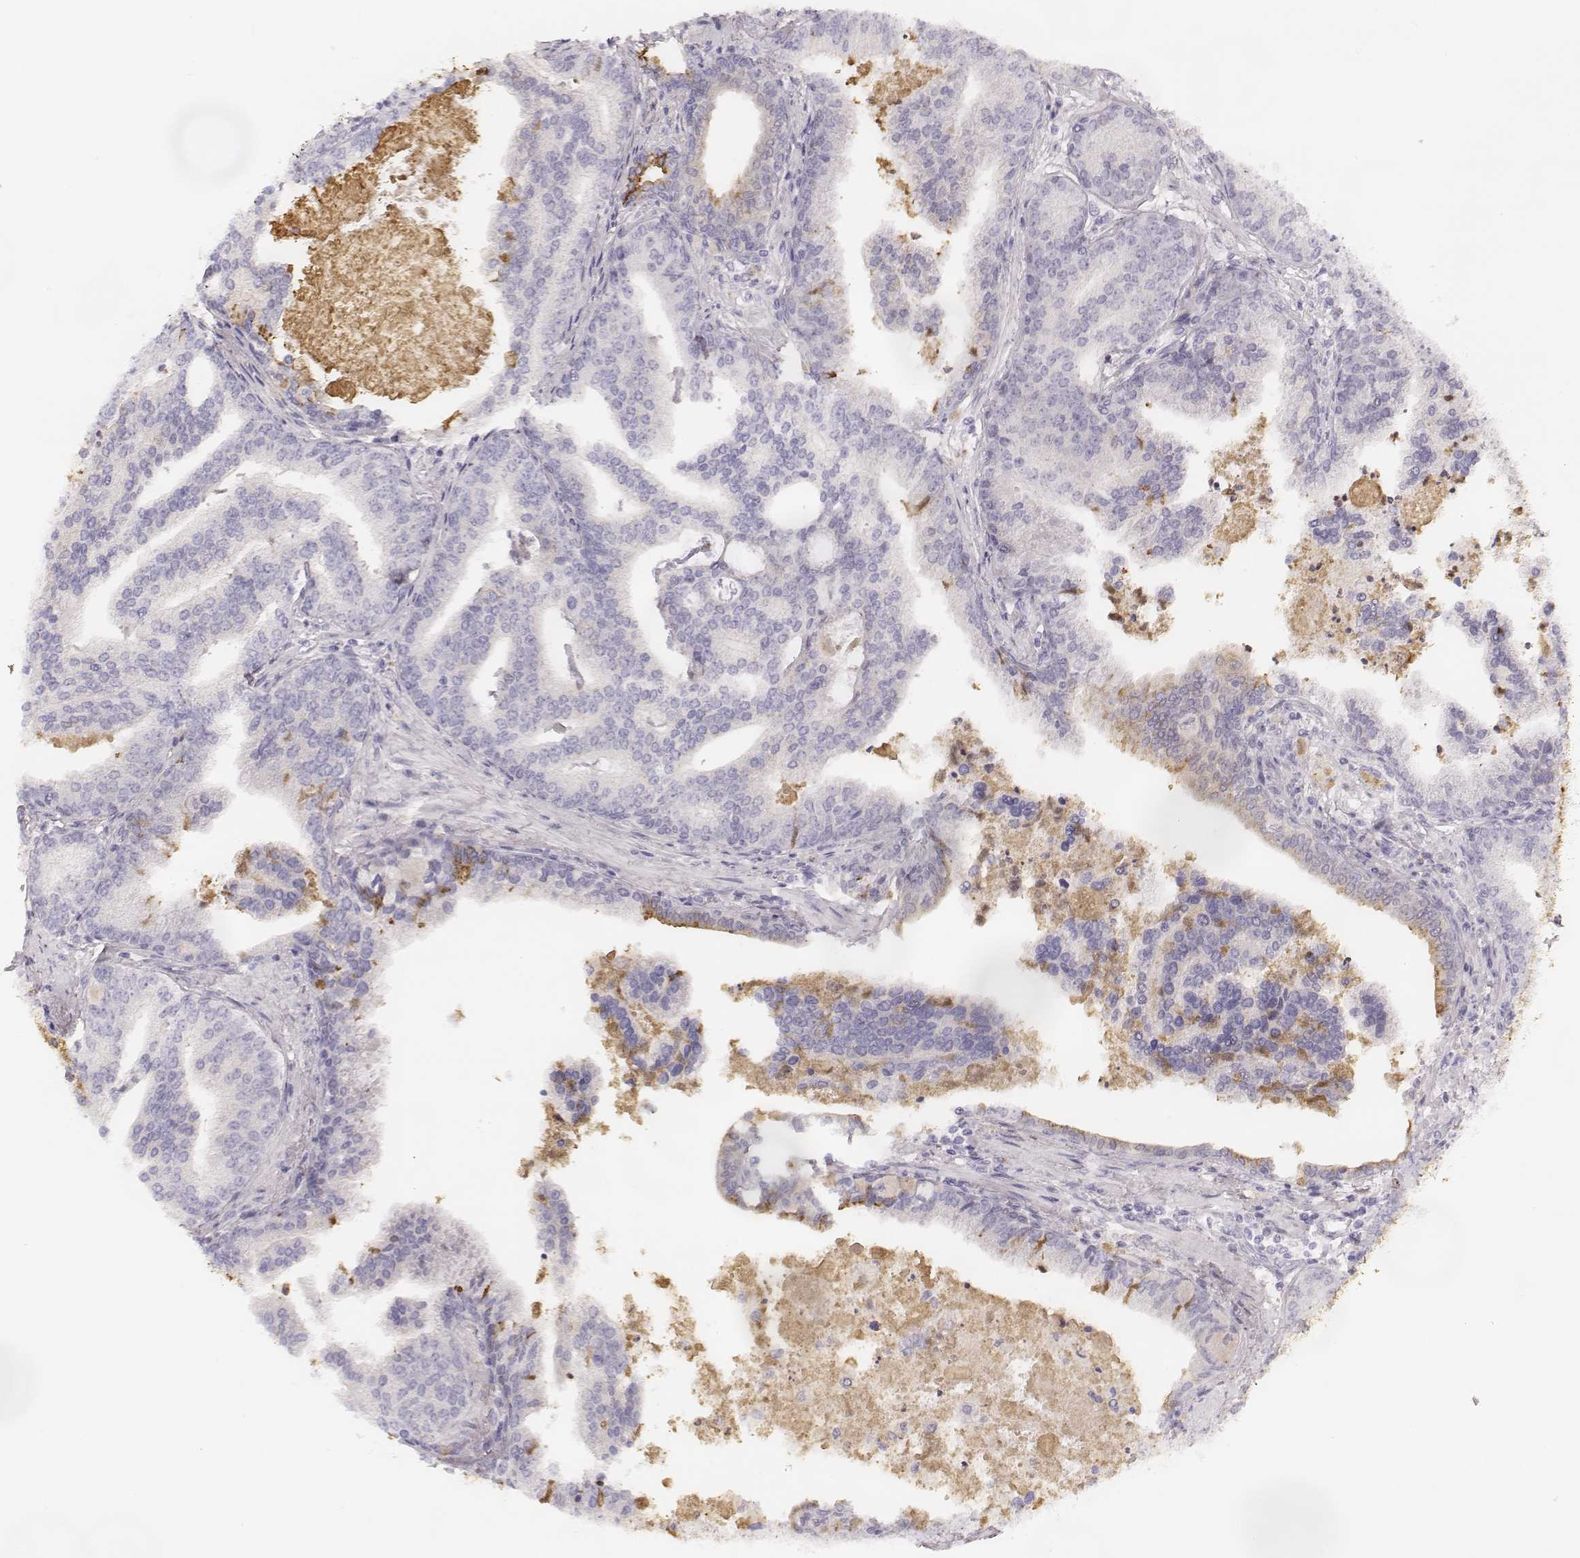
{"staining": {"intensity": "negative", "quantity": "none", "location": "none"}, "tissue": "prostate cancer", "cell_type": "Tumor cells", "image_type": "cancer", "snomed": [{"axis": "morphology", "description": "Adenocarcinoma, NOS"}, {"axis": "topography", "description": "Prostate"}], "caption": "DAB (3,3'-diaminobenzidine) immunohistochemical staining of adenocarcinoma (prostate) shows no significant positivity in tumor cells.", "gene": "KCNJ12", "patient": {"sex": "male", "age": 64}}